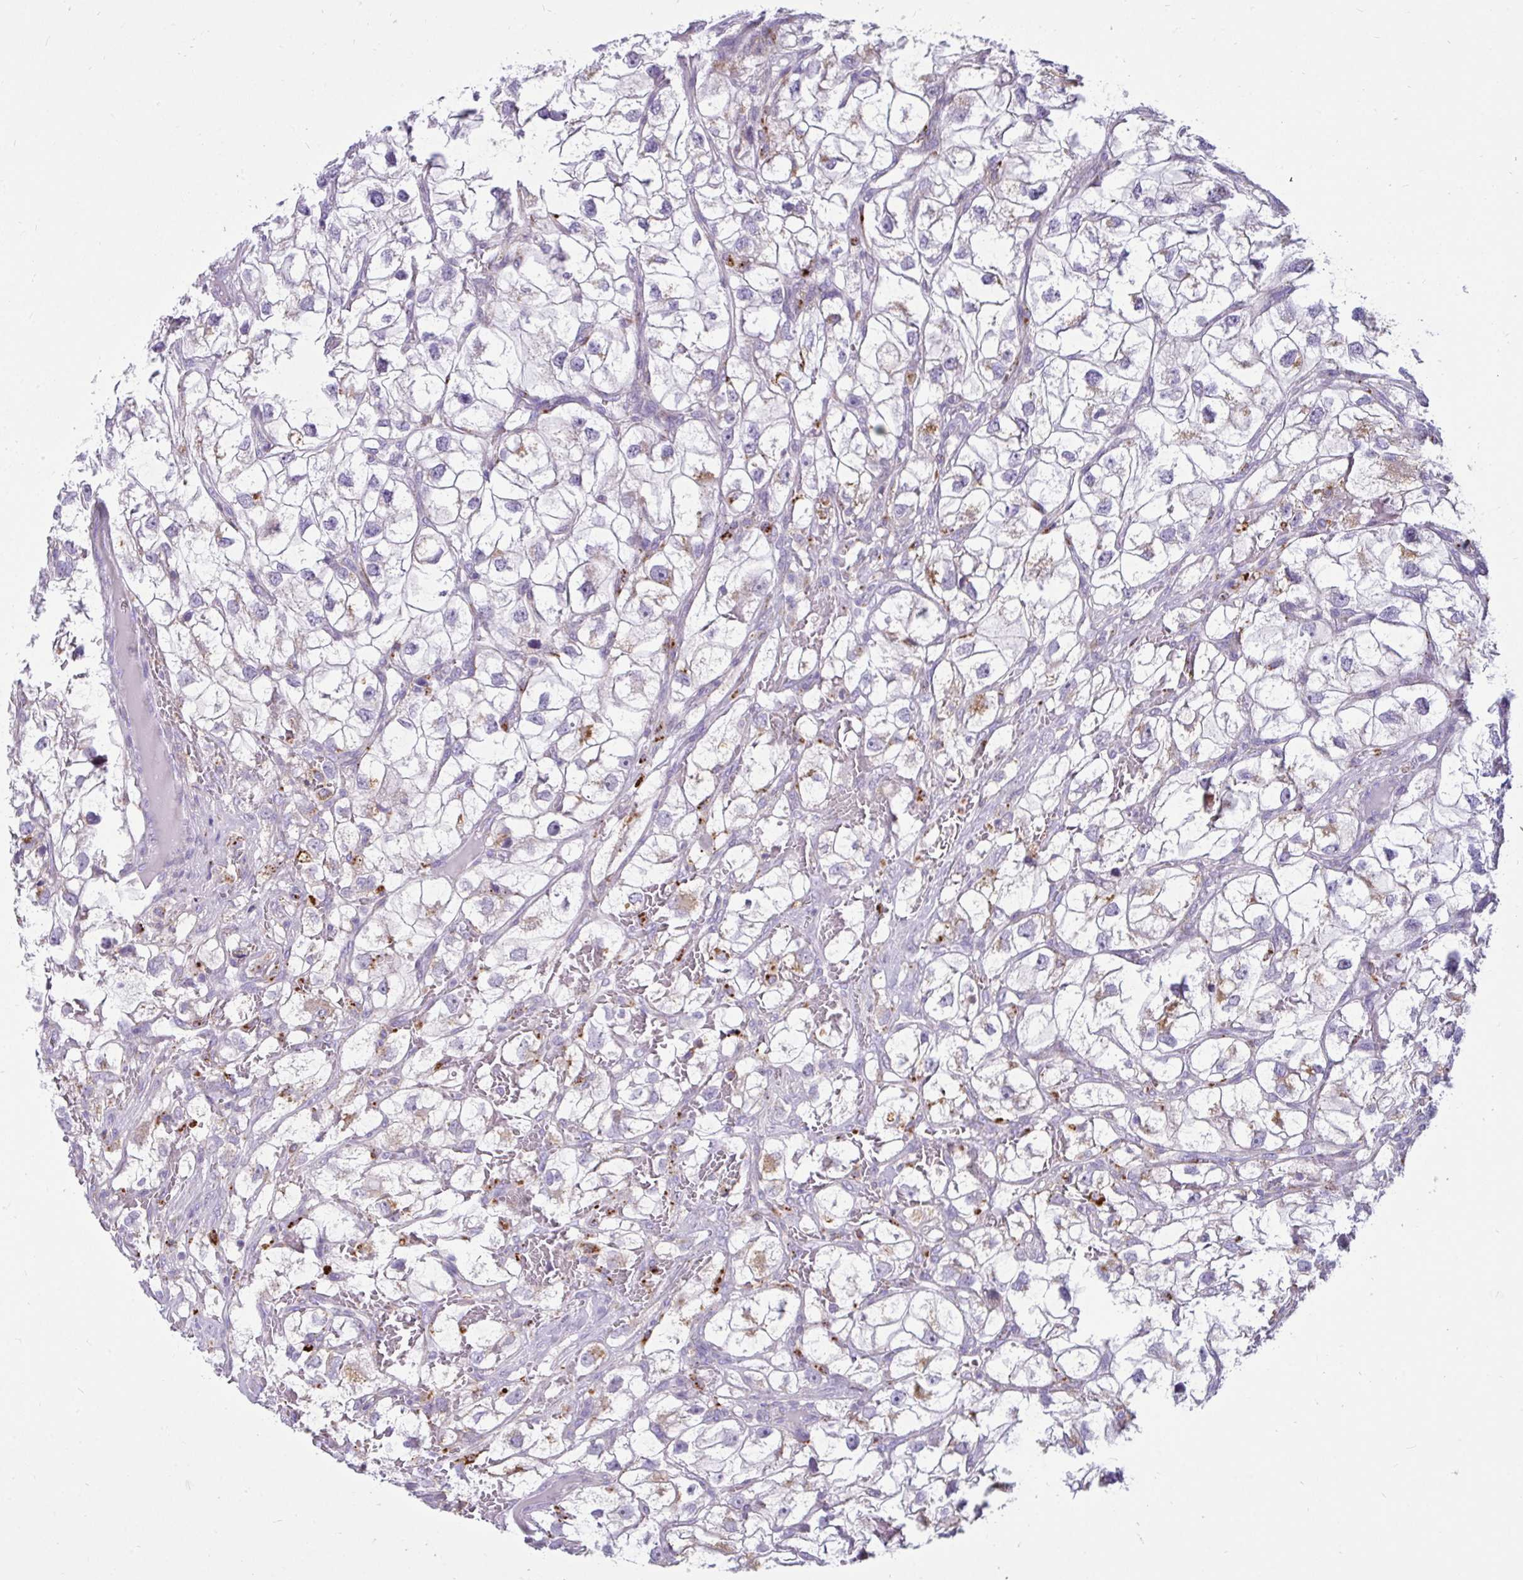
{"staining": {"intensity": "weak", "quantity": "<25%", "location": "cytoplasmic/membranous"}, "tissue": "renal cancer", "cell_type": "Tumor cells", "image_type": "cancer", "snomed": [{"axis": "morphology", "description": "Adenocarcinoma, NOS"}, {"axis": "topography", "description": "Kidney"}], "caption": "High magnification brightfield microscopy of renal adenocarcinoma stained with DAB (3,3'-diaminobenzidine) (brown) and counterstained with hematoxylin (blue): tumor cells show no significant positivity.", "gene": "CTSZ", "patient": {"sex": "male", "age": 59}}